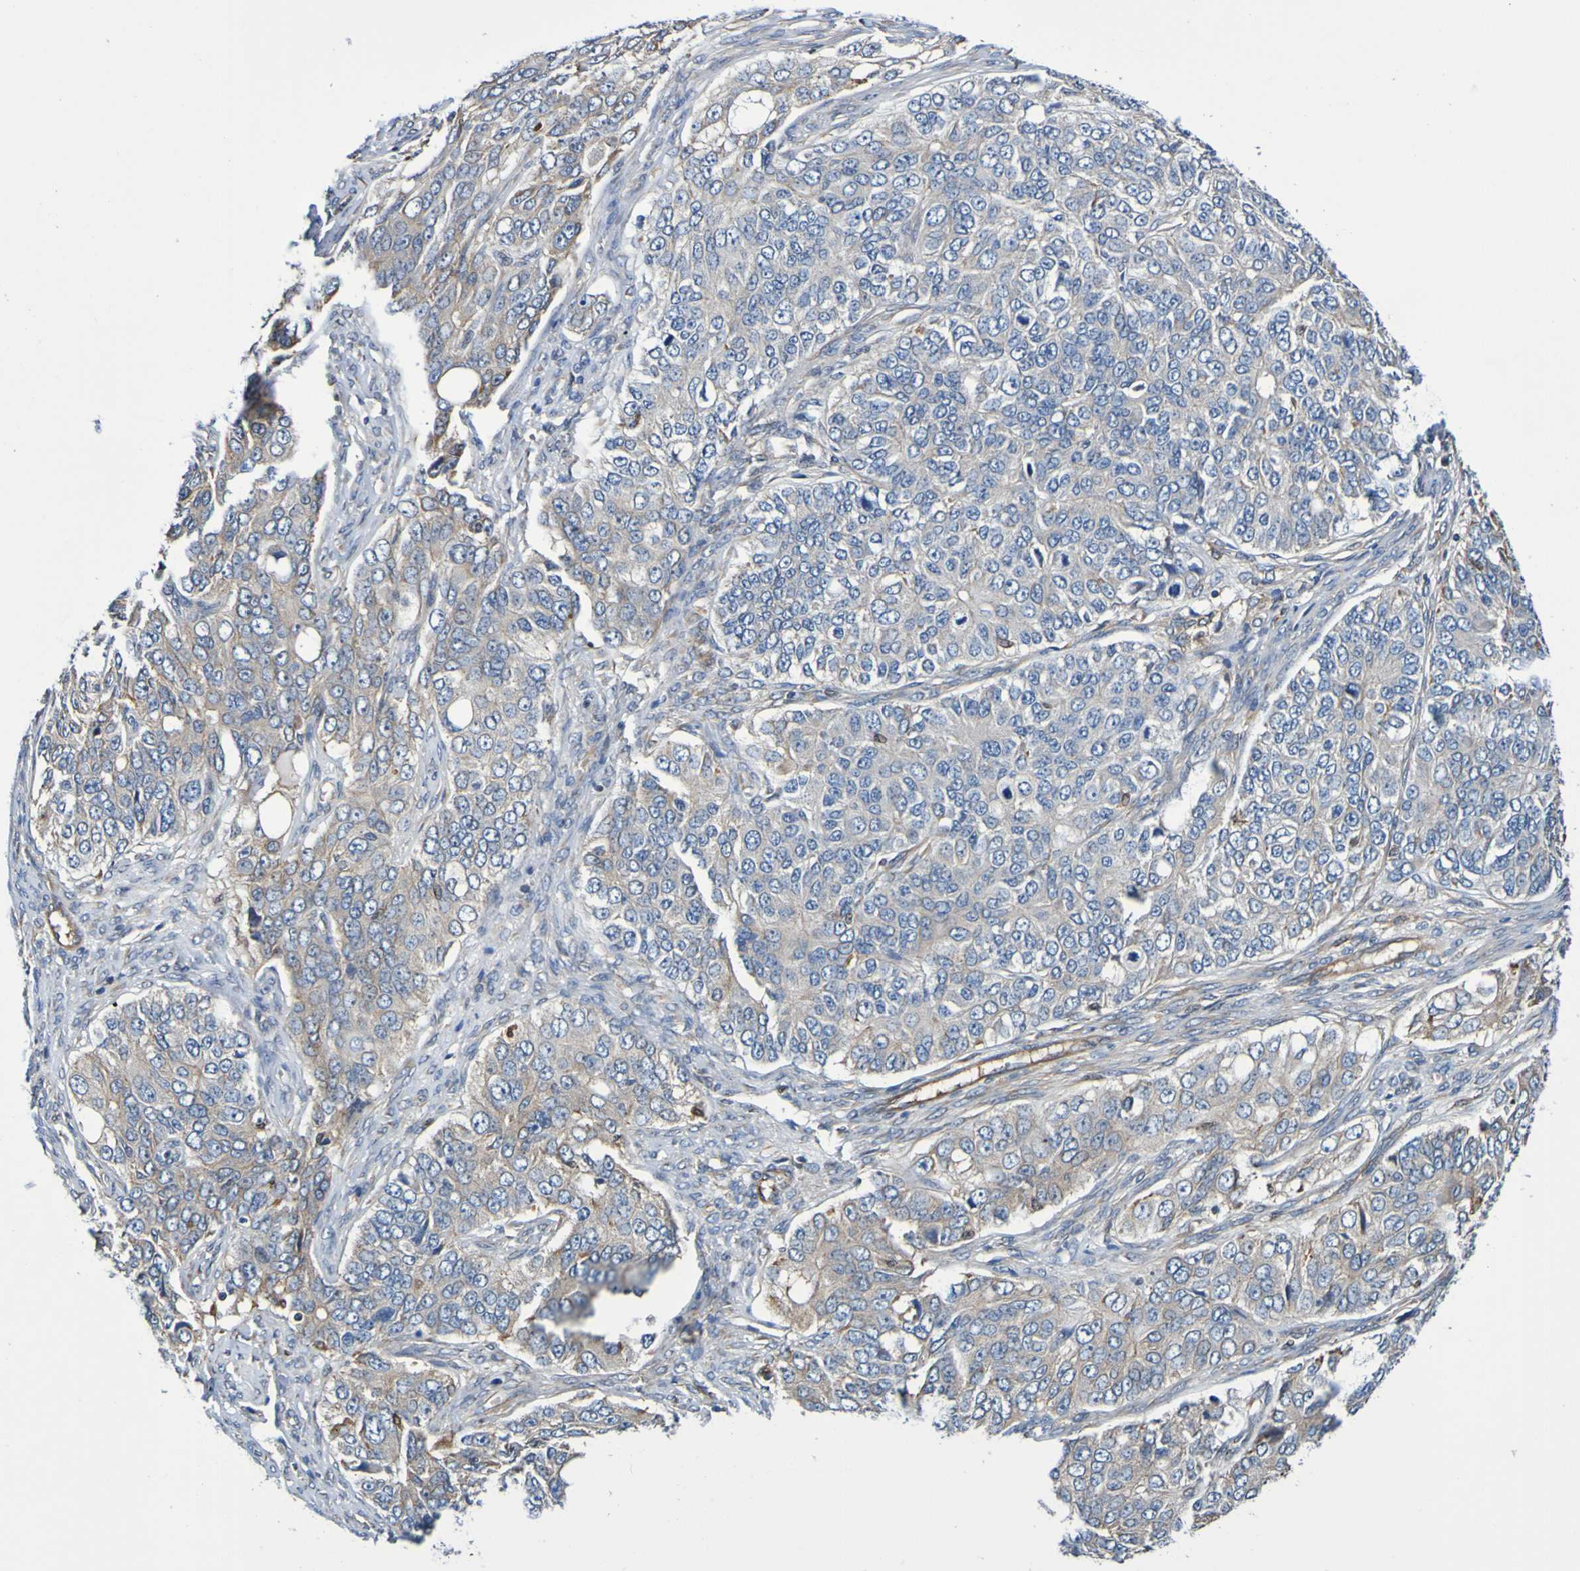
{"staining": {"intensity": "weak", "quantity": ">75%", "location": "cytoplasmic/membranous"}, "tissue": "ovarian cancer", "cell_type": "Tumor cells", "image_type": "cancer", "snomed": [{"axis": "morphology", "description": "Carcinoma, endometroid"}, {"axis": "topography", "description": "Ovary"}], "caption": "Protein analysis of ovarian endometroid carcinoma tissue displays weak cytoplasmic/membranous expression in approximately >75% of tumor cells.", "gene": "METAP2", "patient": {"sex": "female", "age": 51}}